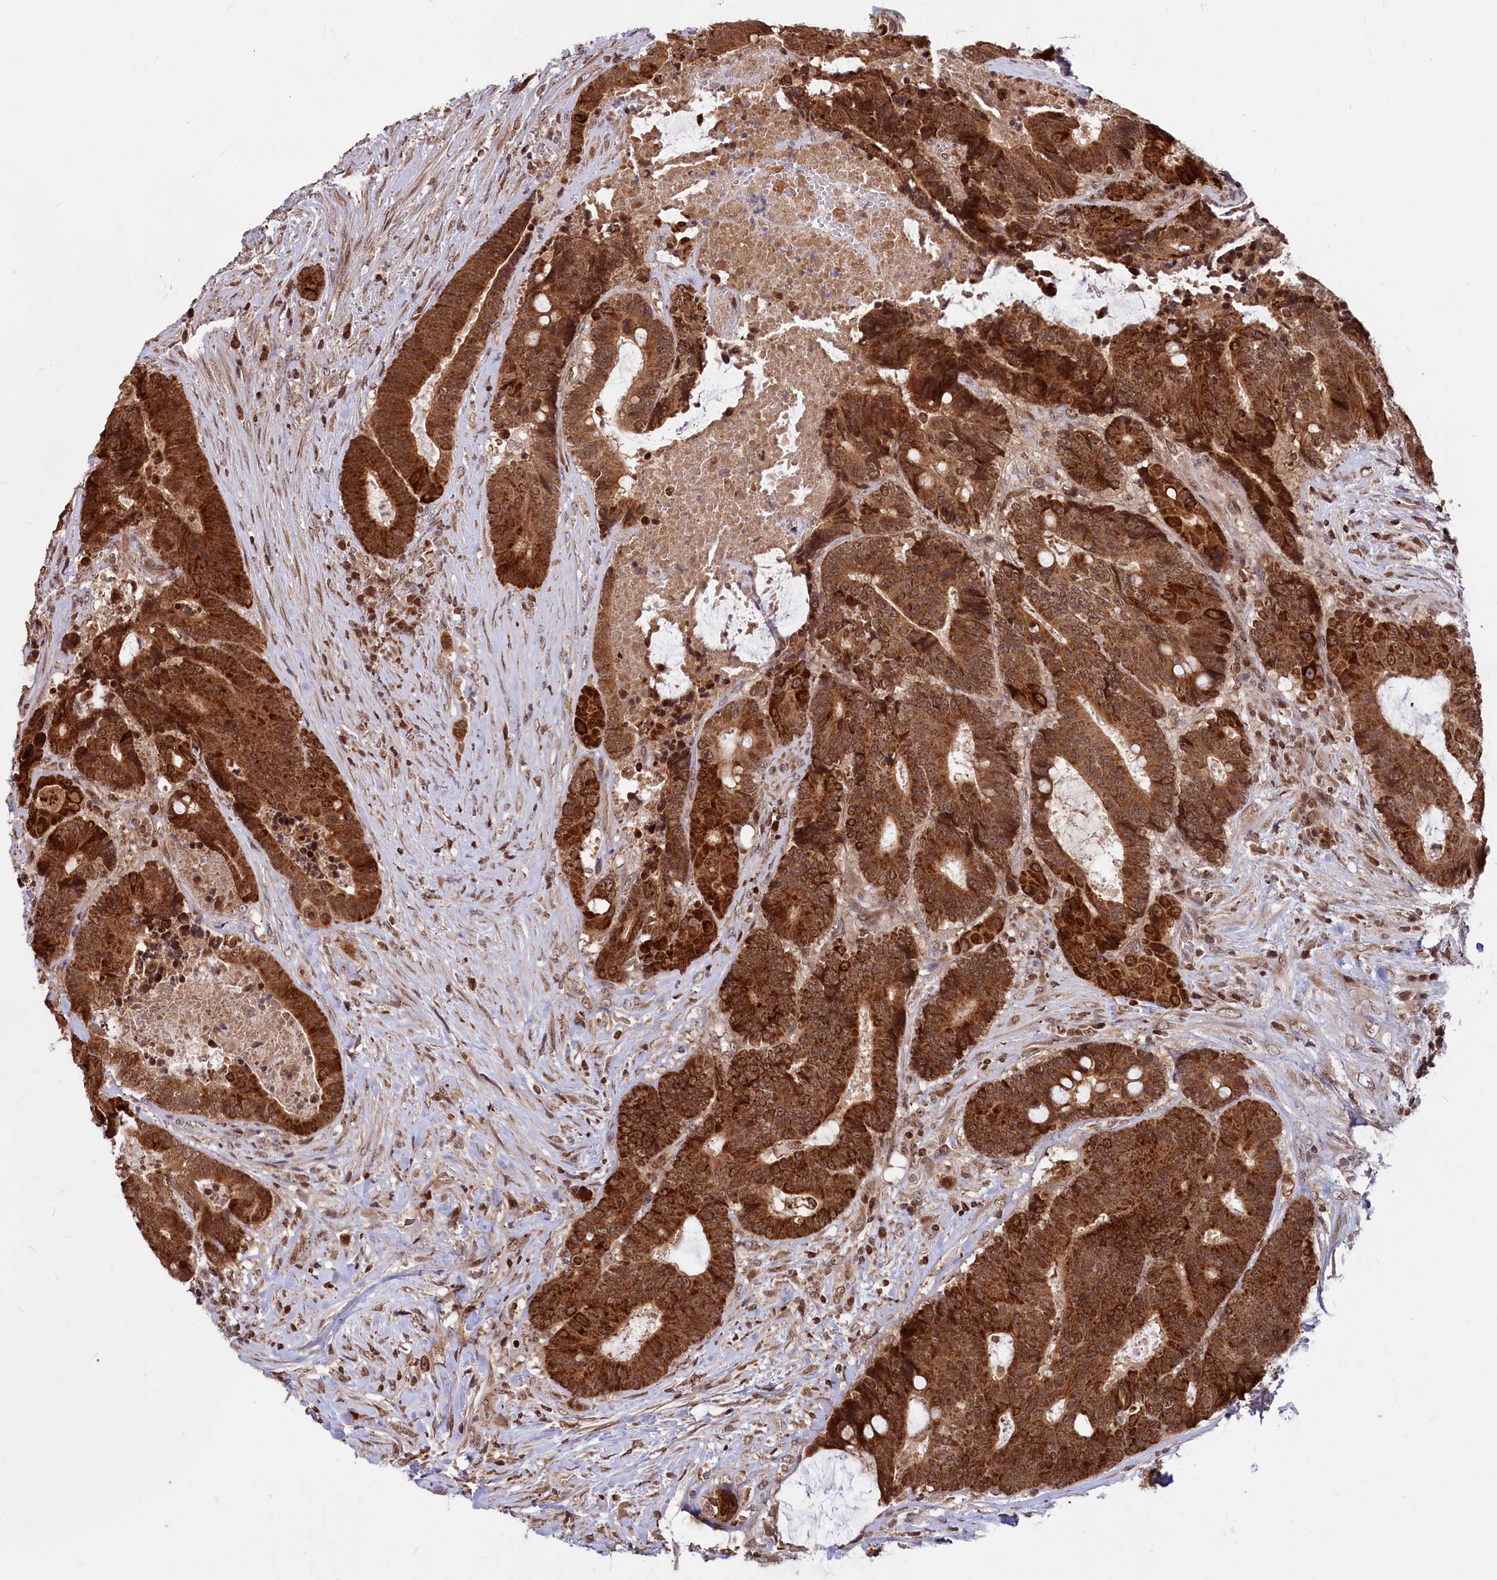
{"staining": {"intensity": "strong", "quantity": ">75%", "location": "cytoplasmic/membranous,nuclear"}, "tissue": "colorectal cancer", "cell_type": "Tumor cells", "image_type": "cancer", "snomed": [{"axis": "morphology", "description": "Adenocarcinoma, NOS"}, {"axis": "topography", "description": "Rectum"}], "caption": "Tumor cells exhibit strong cytoplasmic/membranous and nuclear positivity in approximately >75% of cells in colorectal cancer.", "gene": "PHC3", "patient": {"sex": "male", "age": 69}}